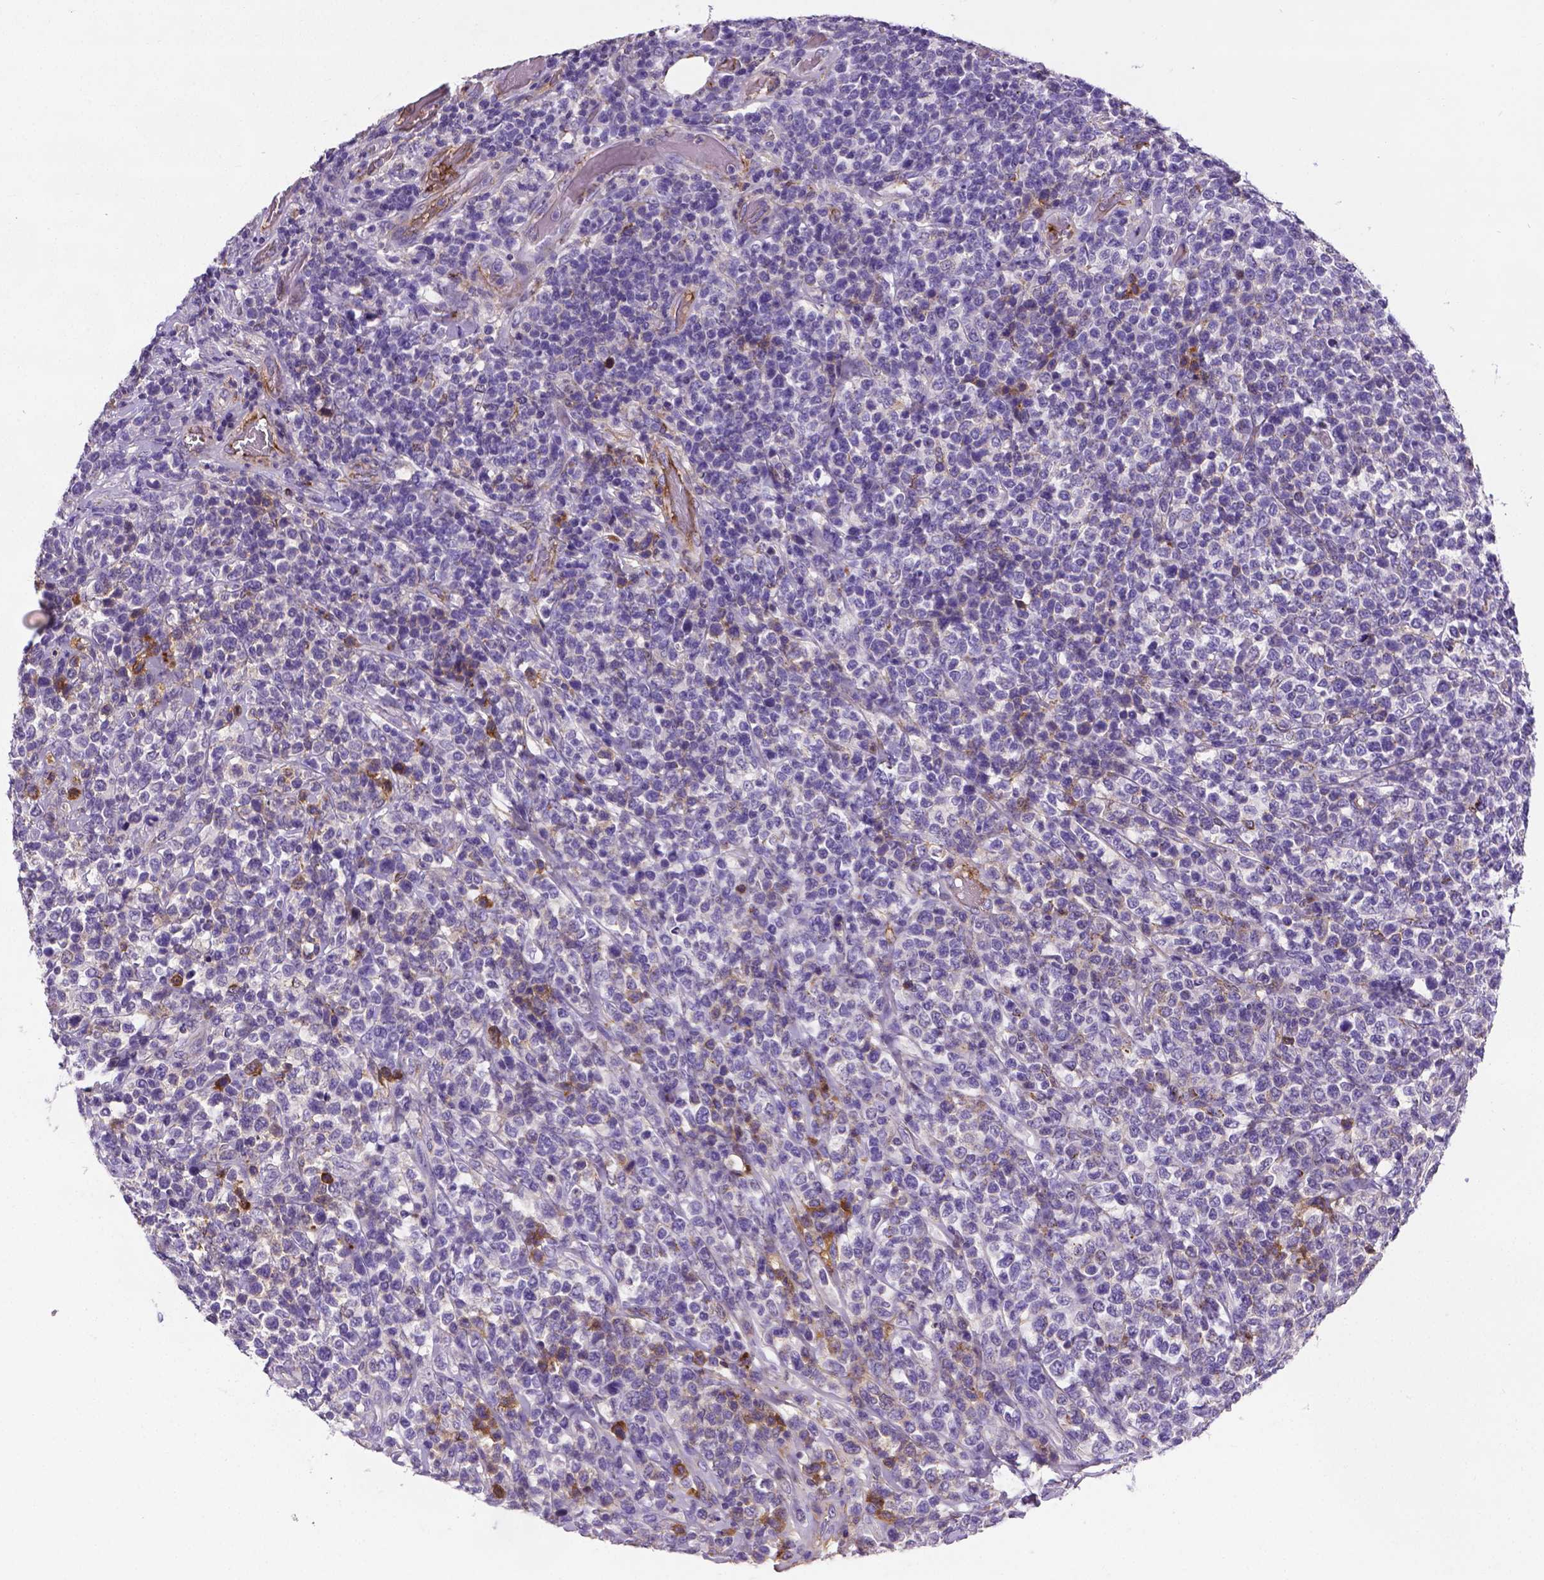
{"staining": {"intensity": "negative", "quantity": "none", "location": "none"}, "tissue": "lymphoma", "cell_type": "Tumor cells", "image_type": "cancer", "snomed": [{"axis": "morphology", "description": "Malignant lymphoma, non-Hodgkin's type, High grade"}, {"axis": "topography", "description": "Soft tissue"}], "caption": "Tumor cells show no significant protein staining in high-grade malignant lymphoma, non-Hodgkin's type.", "gene": "APOE", "patient": {"sex": "female", "age": 56}}